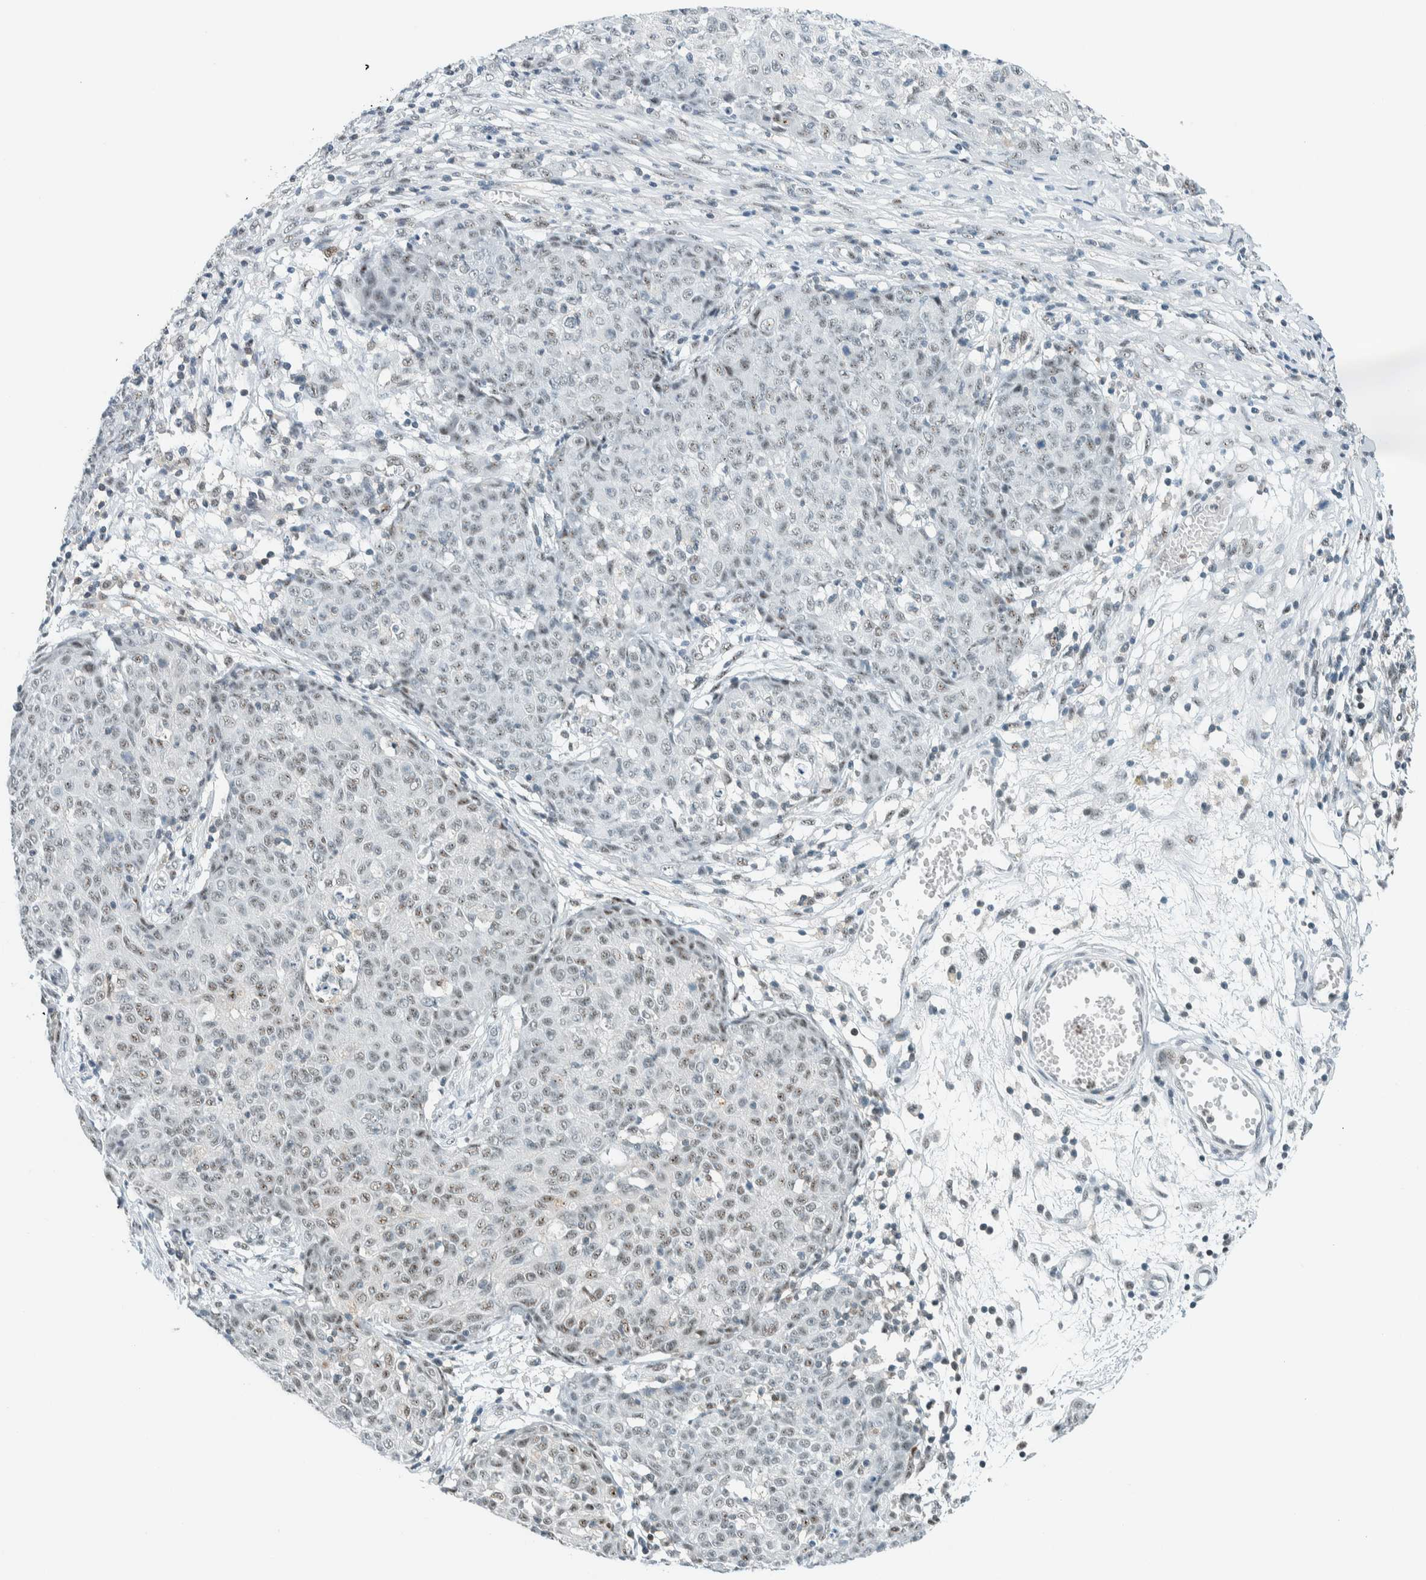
{"staining": {"intensity": "weak", "quantity": "25%-75%", "location": "nuclear"}, "tissue": "ovarian cancer", "cell_type": "Tumor cells", "image_type": "cancer", "snomed": [{"axis": "morphology", "description": "Carcinoma, endometroid"}, {"axis": "topography", "description": "Ovary"}], "caption": "Ovarian cancer stained for a protein (brown) shows weak nuclear positive positivity in about 25%-75% of tumor cells.", "gene": "CYSRT1", "patient": {"sex": "female", "age": 42}}